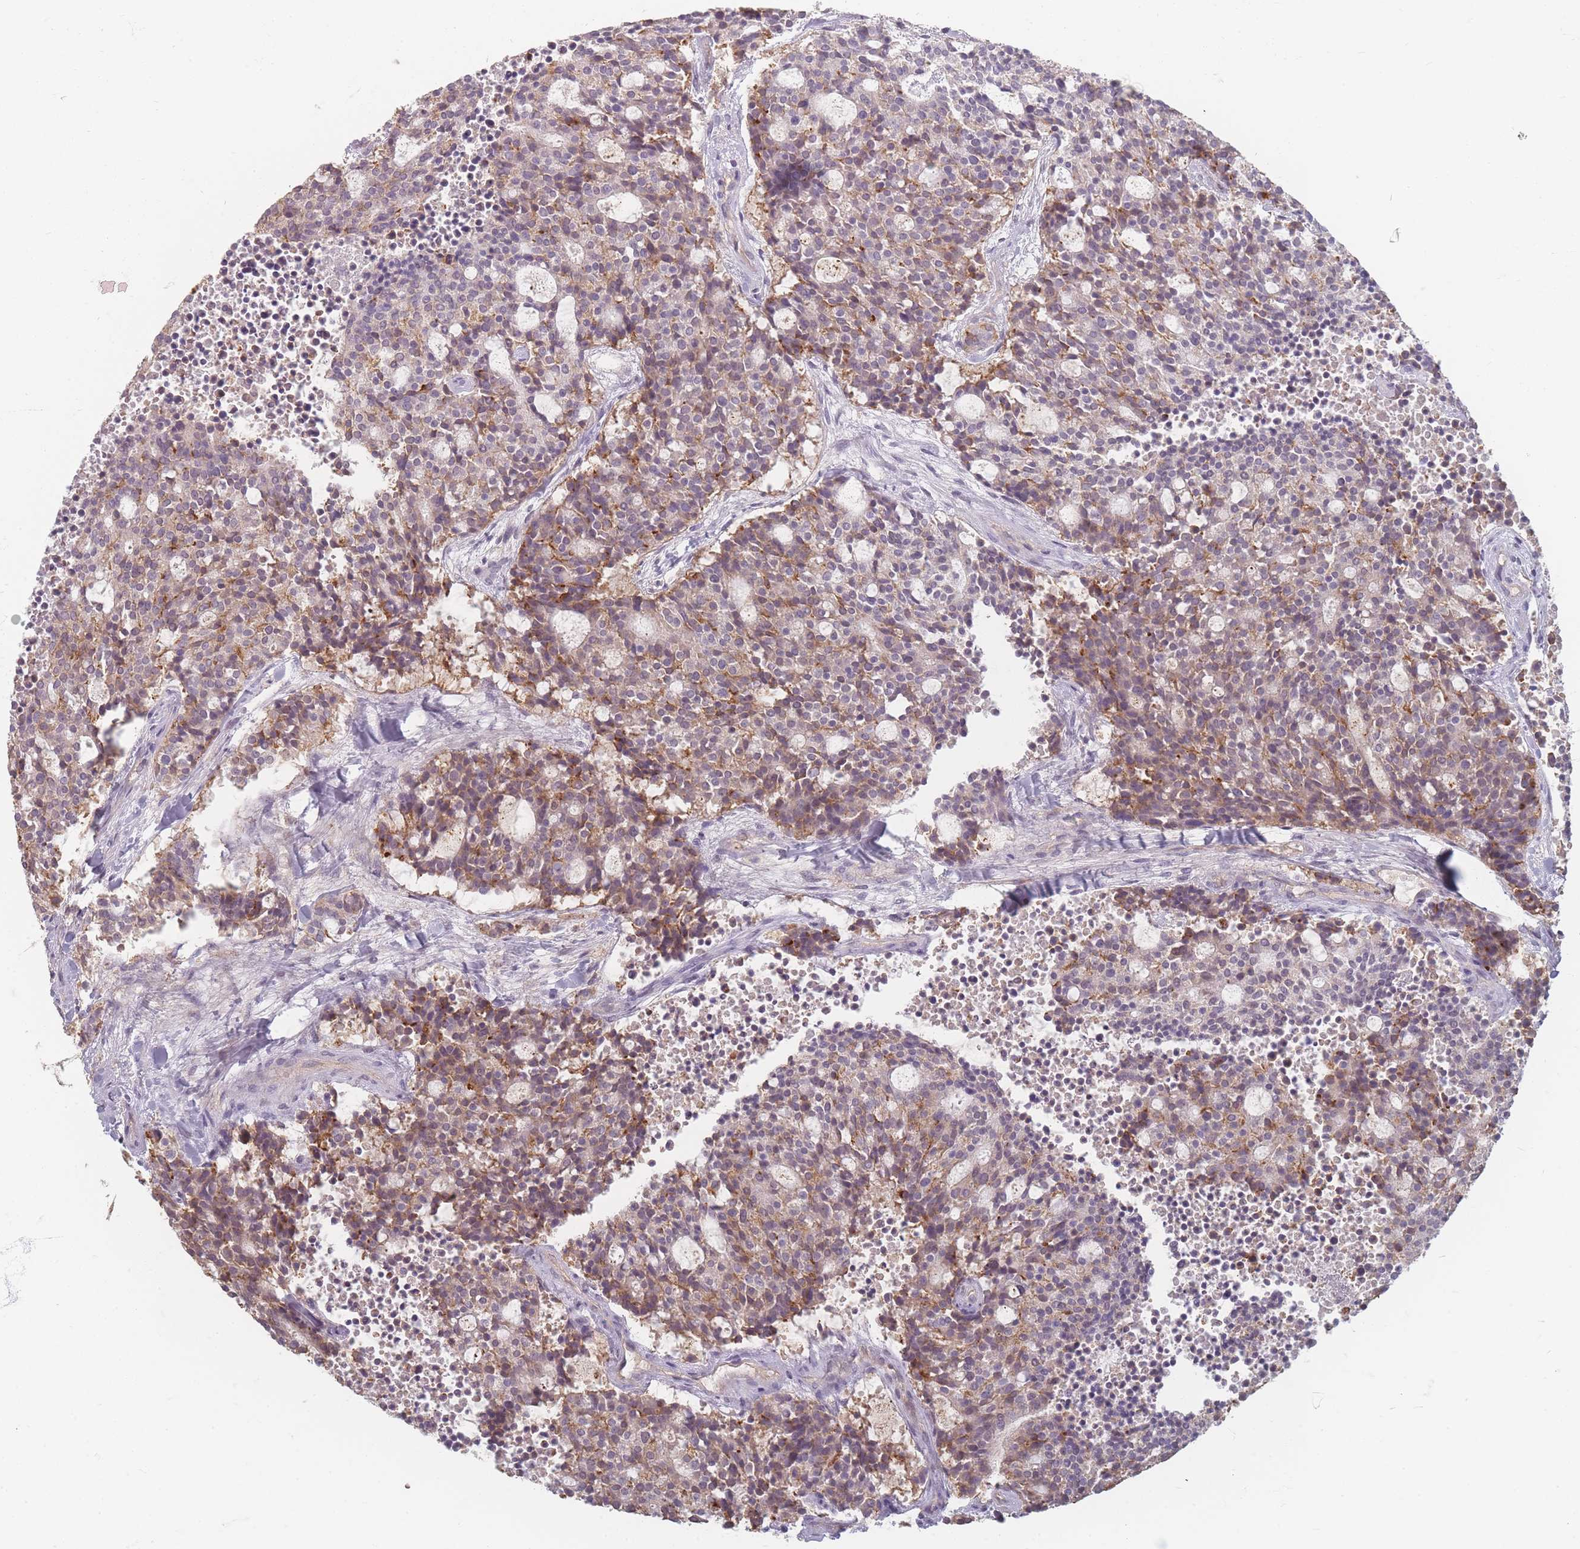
{"staining": {"intensity": "moderate", "quantity": "25%-75%", "location": "cytoplasmic/membranous"}, "tissue": "carcinoid", "cell_type": "Tumor cells", "image_type": "cancer", "snomed": [{"axis": "morphology", "description": "Carcinoid, malignant, NOS"}, {"axis": "topography", "description": "Pancreas"}], "caption": "High-magnification brightfield microscopy of carcinoid (malignant) stained with DAB (brown) and counterstained with hematoxylin (blue). tumor cells exhibit moderate cytoplasmic/membranous expression is seen in about25%-75% of cells. Immunohistochemistry stains the protein of interest in brown and the nuclei are stained blue.", "gene": "RFTN1", "patient": {"sex": "female", "age": 54}}